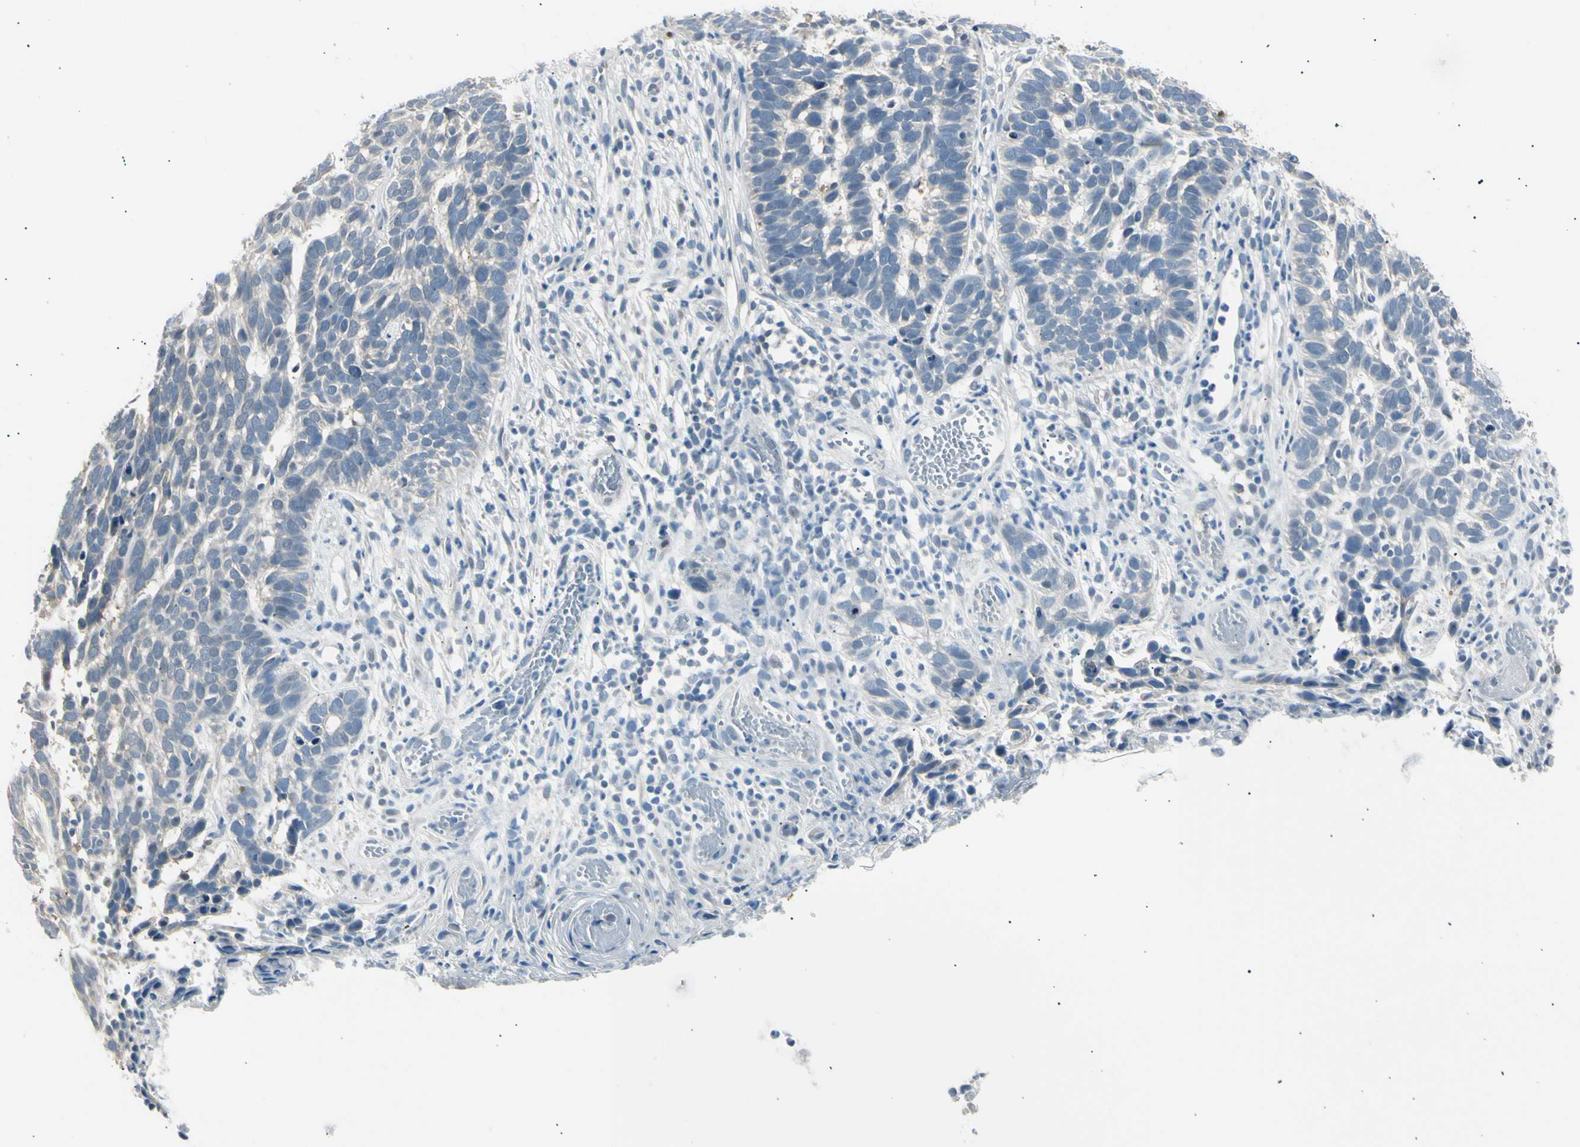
{"staining": {"intensity": "negative", "quantity": "none", "location": "none"}, "tissue": "skin cancer", "cell_type": "Tumor cells", "image_type": "cancer", "snomed": [{"axis": "morphology", "description": "Basal cell carcinoma"}, {"axis": "topography", "description": "Skin"}], "caption": "Tumor cells show no significant positivity in skin basal cell carcinoma. Nuclei are stained in blue.", "gene": "LHPP", "patient": {"sex": "male", "age": 87}}